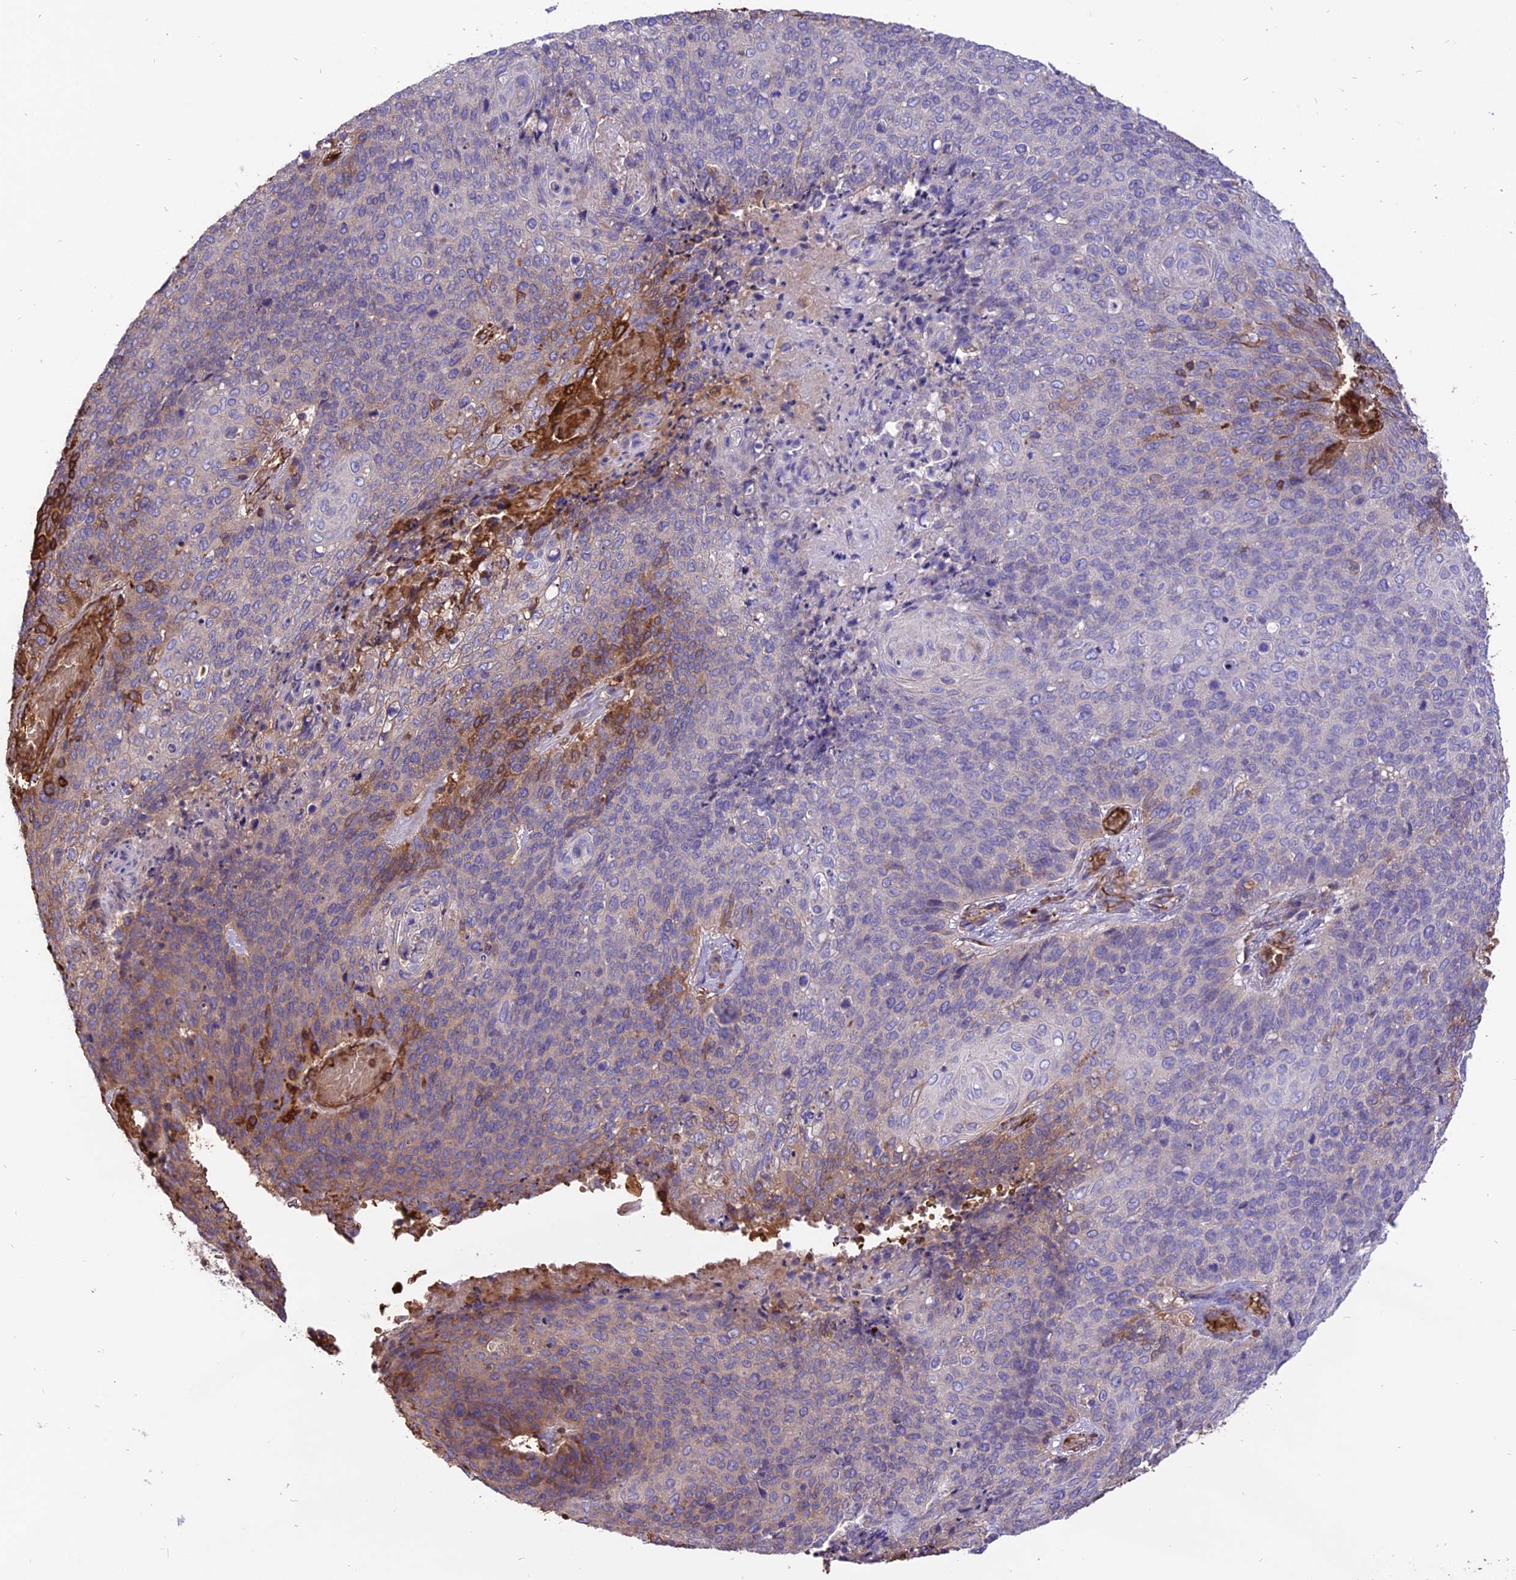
{"staining": {"intensity": "moderate", "quantity": "<25%", "location": "cytoplasmic/membranous"}, "tissue": "cervical cancer", "cell_type": "Tumor cells", "image_type": "cancer", "snomed": [{"axis": "morphology", "description": "Squamous cell carcinoma, NOS"}, {"axis": "topography", "description": "Cervix"}], "caption": "Moderate cytoplasmic/membranous positivity for a protein is seen in about <25% of tumor cells of squamous cell carcinoma (cervical) using immunohistochemistry (IHC).", "gene": "TTC4", "patient": {"sex": "female", "age": 39}}